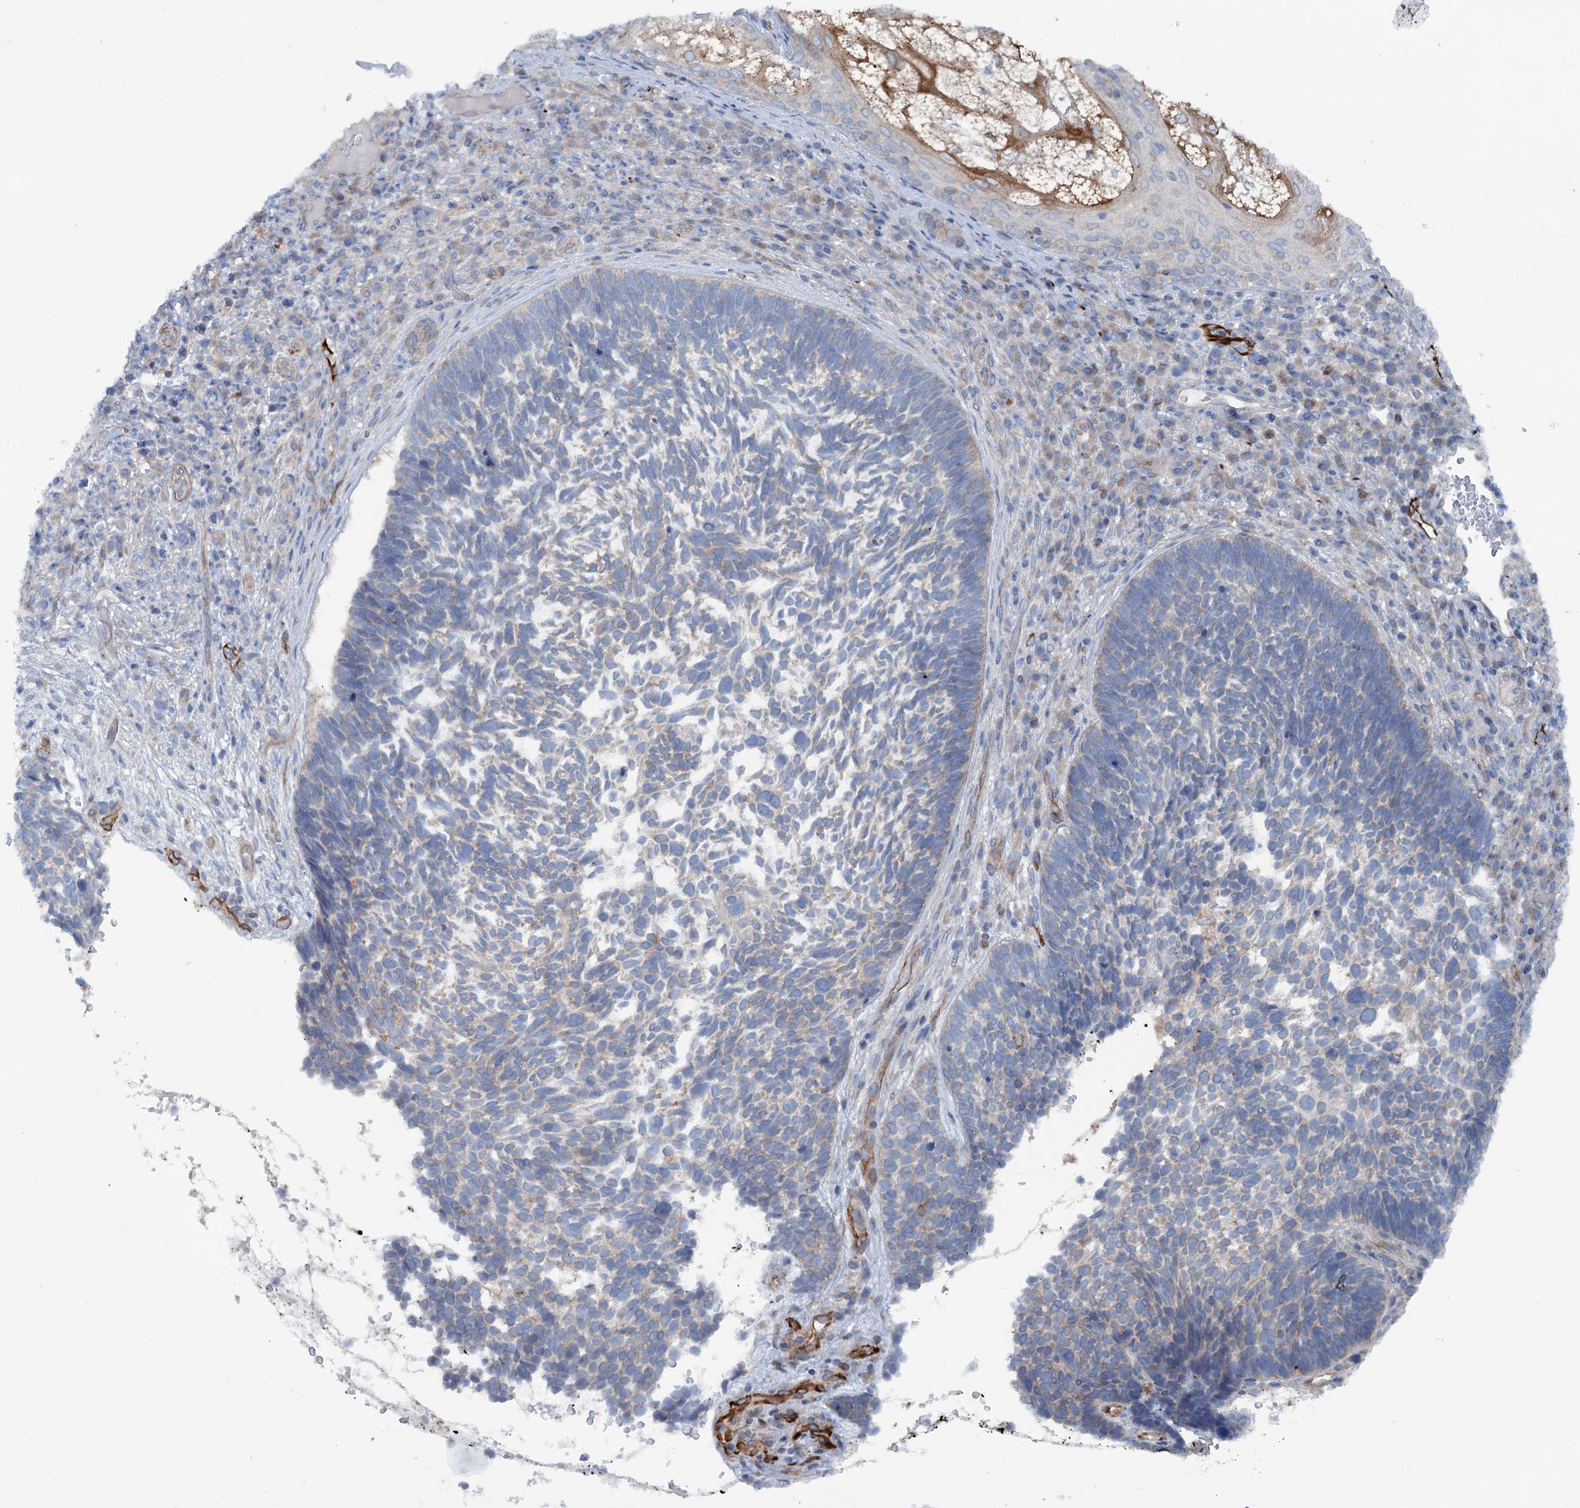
{"staining": {"intensity": "weak", "quantity": "<25%", "location": "cytoplasmic/membranous"}, "tissue": "skin cancer", "cell_type": "Tumor cells", "image_type": "cancer", "snomed": [{"axis": "morphology", "description": "Basal cell carcinoma"}, {"axis": "topography", "description": "Skin"}], "caption": "Immunohistochemical staining of basal cell carcinoma (skin) shows no significant staining in tumor cells. (DAB immunohistochemistry, high magnification).", "gene": "CALCOCO1", "patient": {"sex": "male", "age": 88}}